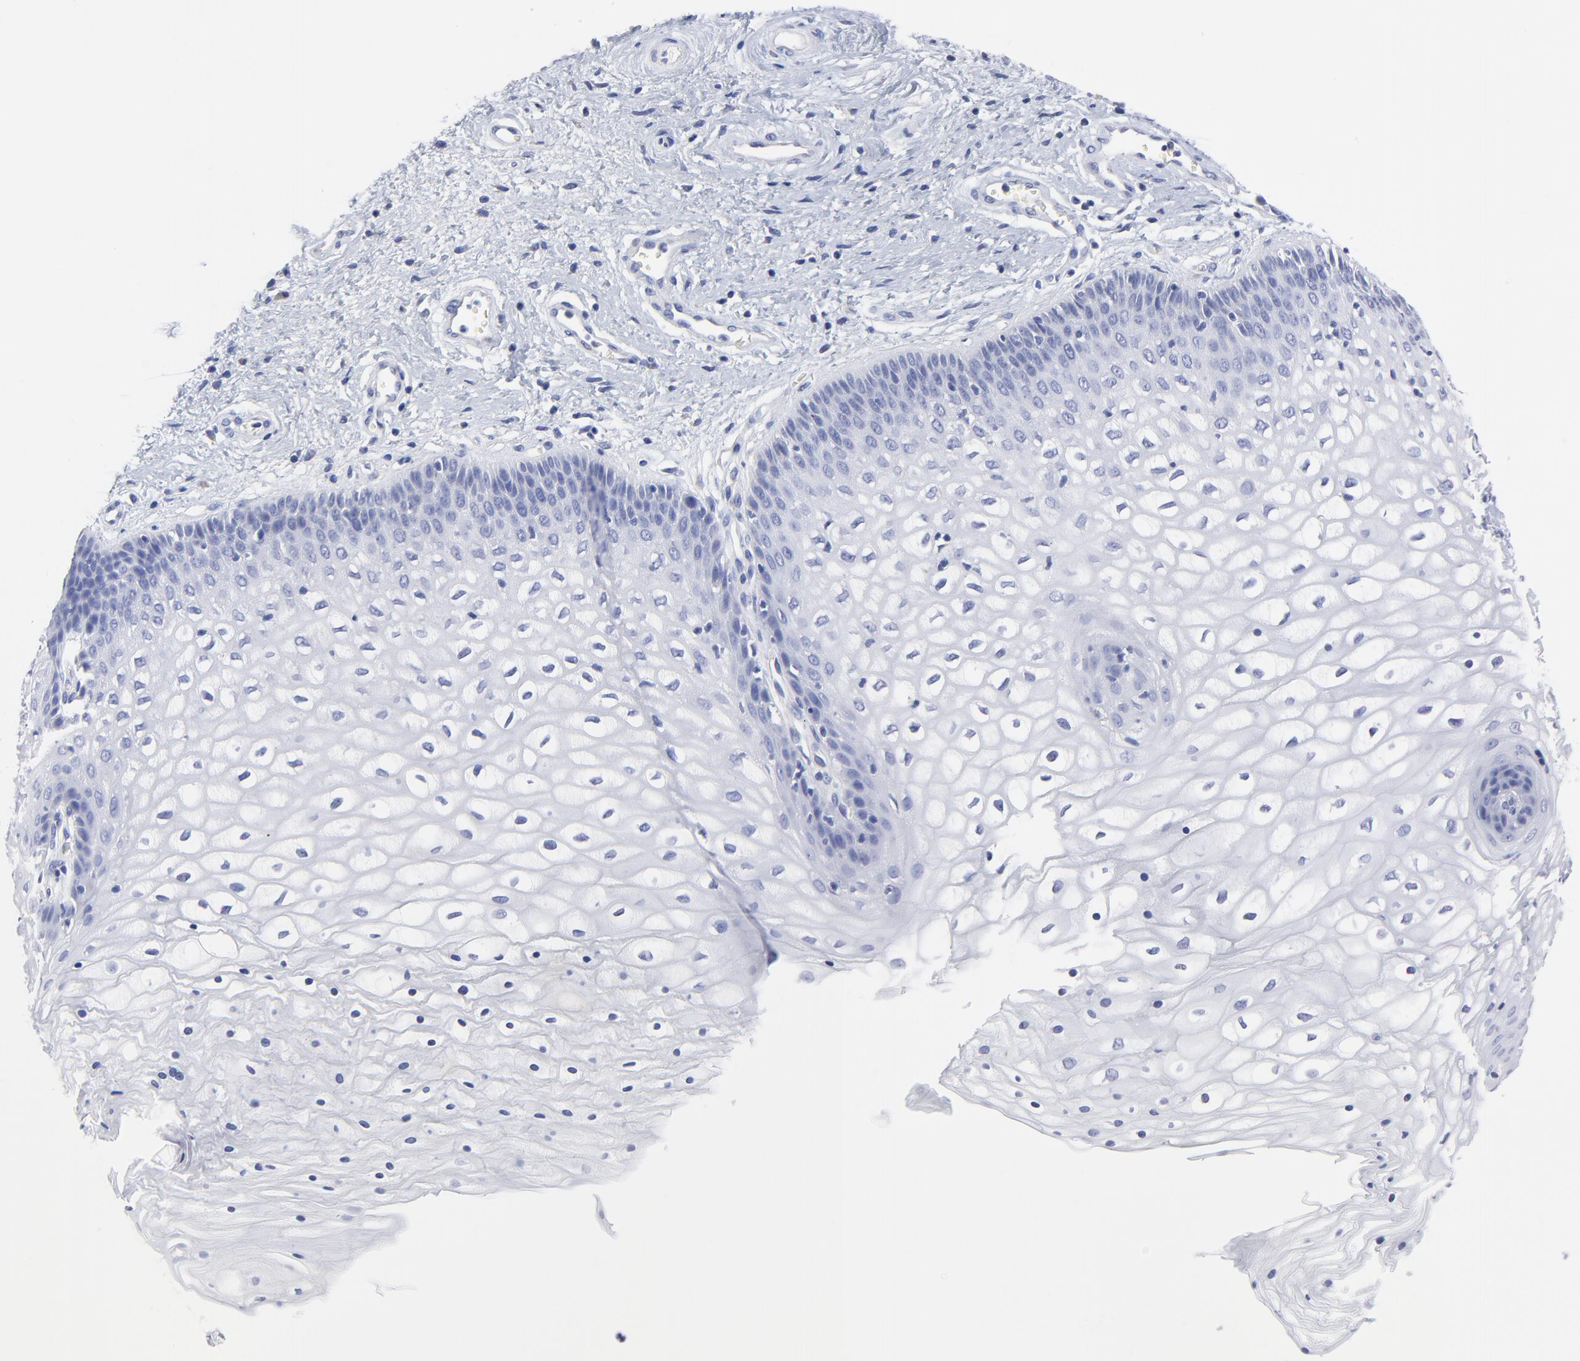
{"staining": {"intensity": "negative", "quantity": "none", "location": "none"}, "tissue": "vagina", "cell_type": "Squamous epithelial cells", "image_type": "normal", "snomed": [{"axis": "morphology", "description": "Normal tissue, NOS"}, {"axis": "topography", "description": "Vagina"}], "caption": "Immunohistochemical staining of normal vagina reveals no significant staining in squamous epithelial cells.", "gene": "LAX1", "patient": {"sex": "female", "age": 34}}